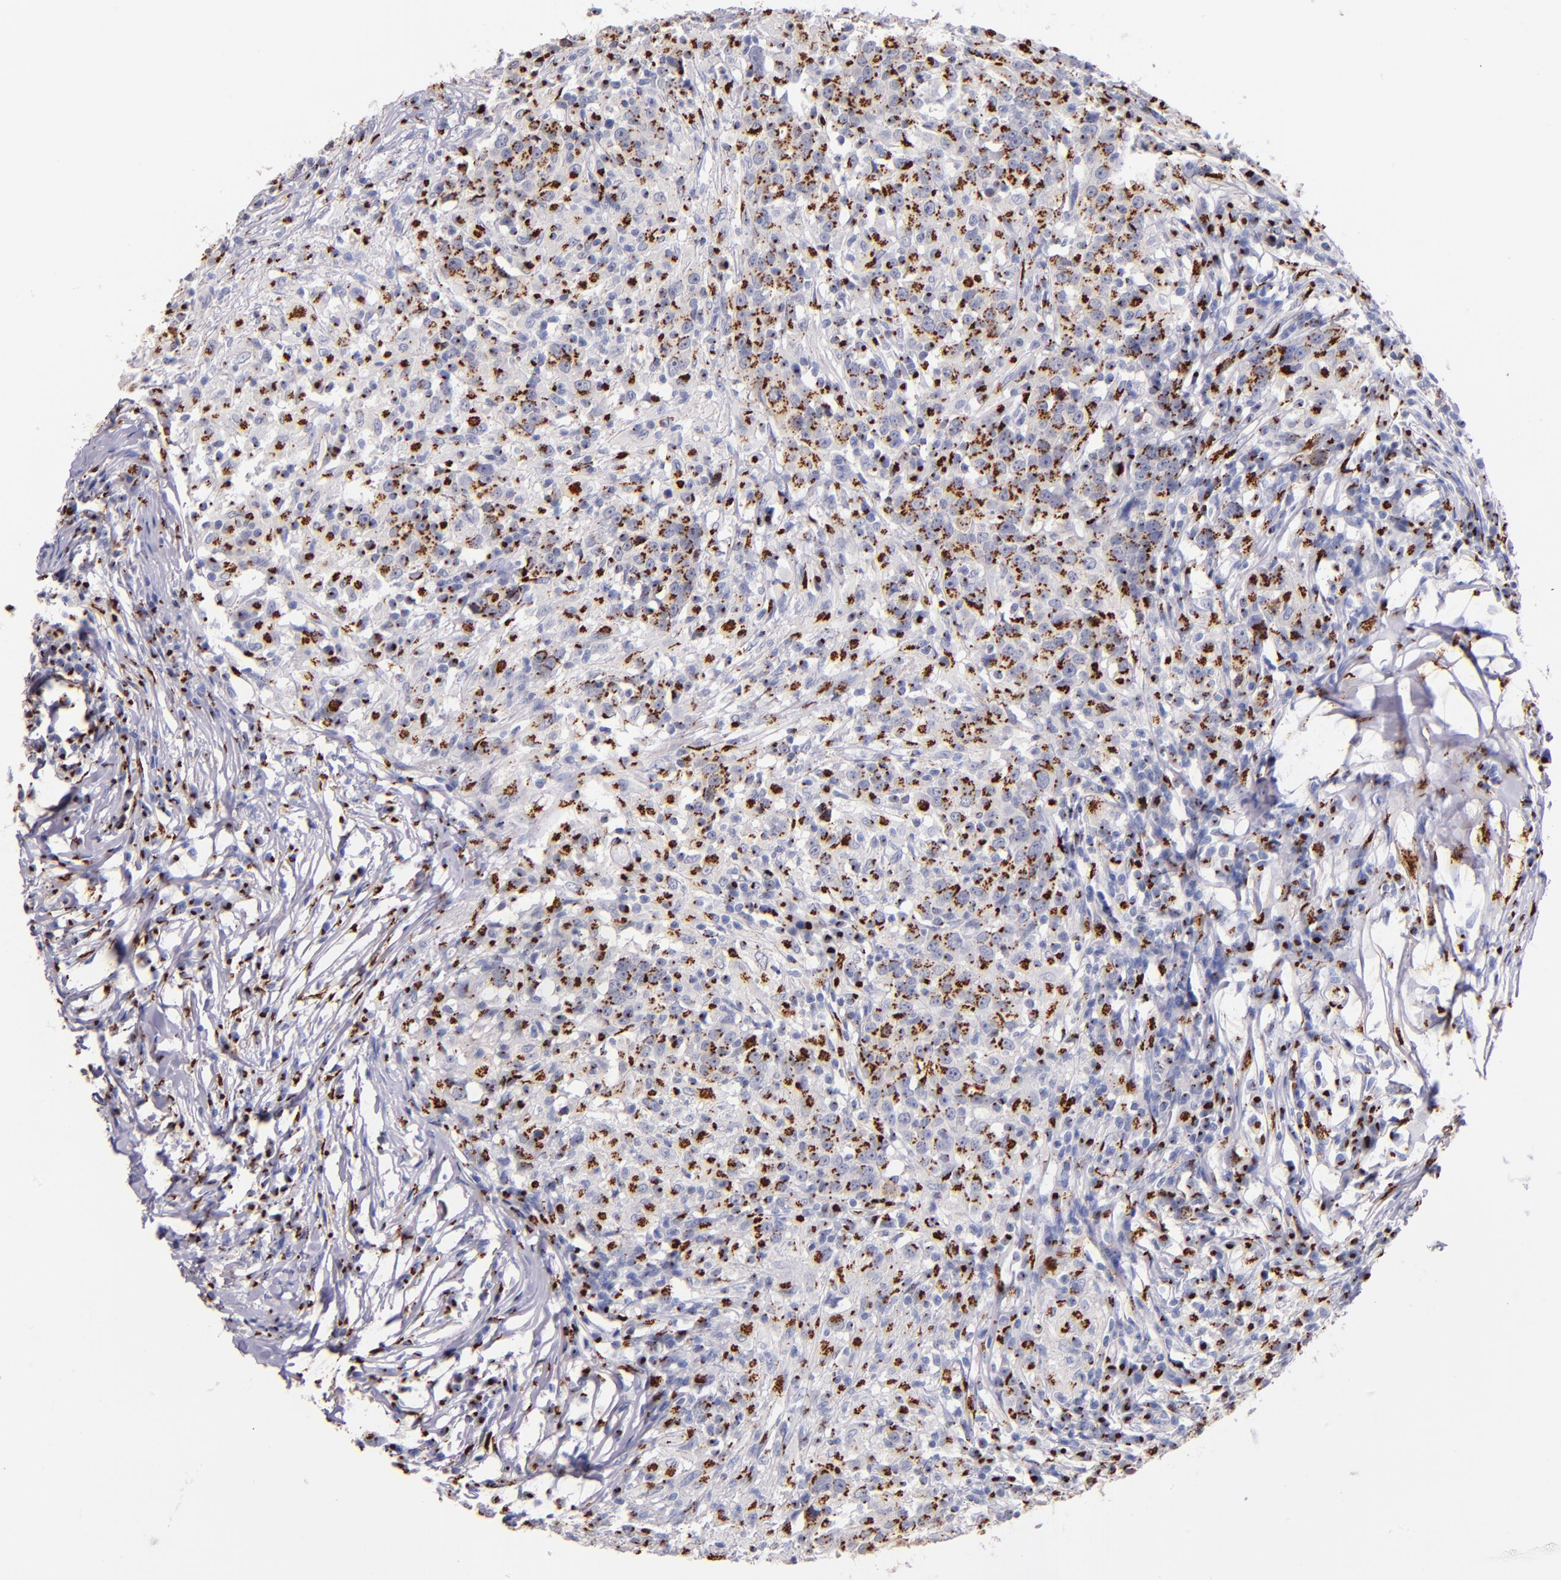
{"staining": {"intensity": "moderate", "quantity": ">75%", "location": "cytoplasmic/membranous"}, "tissue": "head and neck cancer", "cell_type": "Tumor cells", "image_type": "cancer", "snomed": [{"axis": "morphology", "description": "Adenocarcinoma, NOS"}, {"axis": "topography", "description": "Salivary gland"}, {"axis": "topography", "description": "Head-Neck"}], "caption": "Moderate cytoplasmic/membranous expression for a protein is seen in about >75% of tumor cells of head and neck cancer using immunohistochemistry.", "gene": "GOLIM4", "patient": {"sex": "female", "age": 65}}